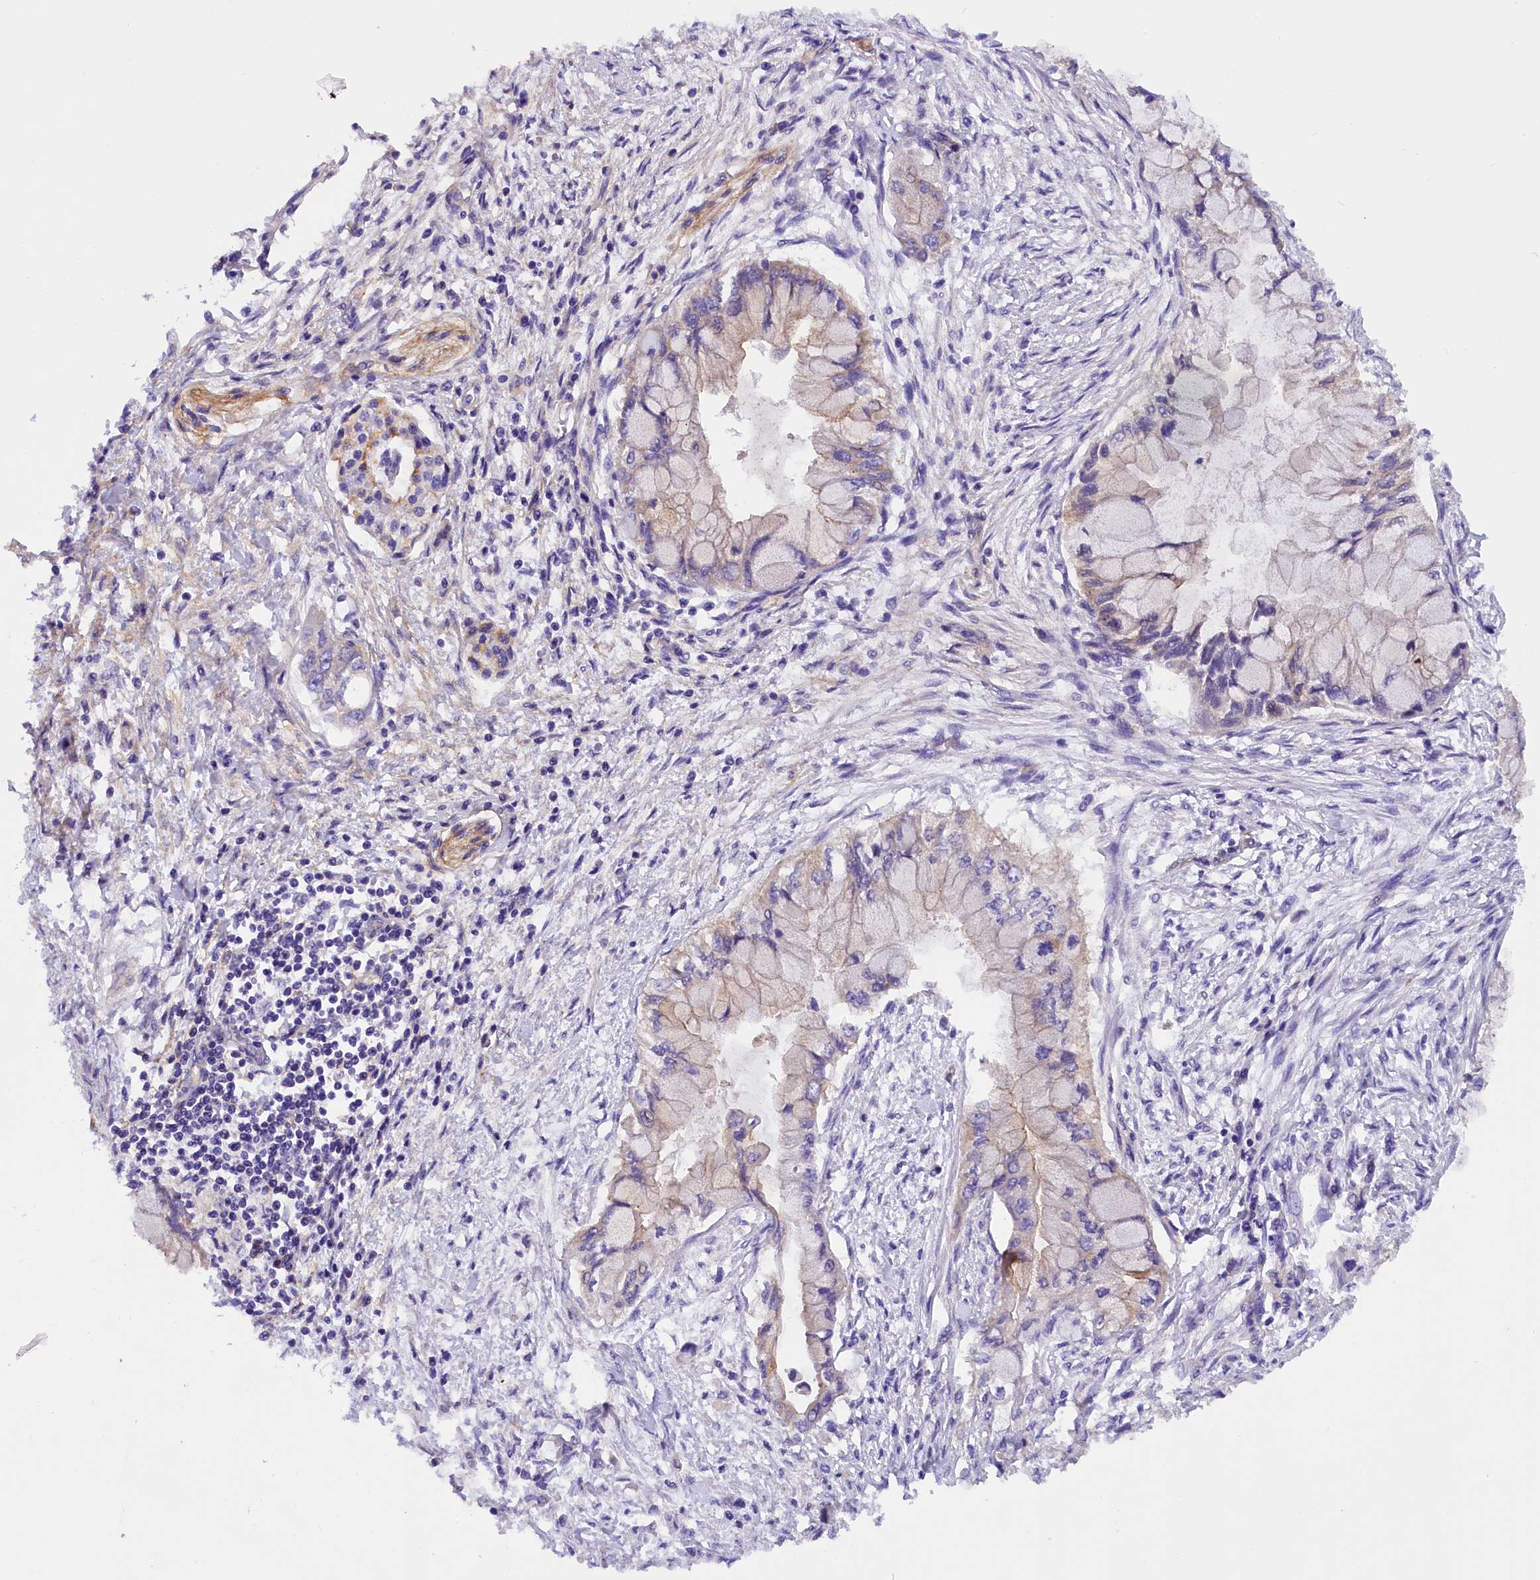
{"staining": {"intensity": "weak", "quantity": "<25%", "location": "cytoplasmic/membranous"}, "tissue": "pancreatic cancer", "cell_type": "Tumor cells", "image_type": "cancer", "snomed": [{"axis": "morphology", "description": "Adenocarcinoma, NOS"}, {"axis": "topography", "description": "Pancreas"}], "caption": "Immunohistochemical staining of adenocarcinoma (pancreatic) reveals no significant expression in tumor cells. (DAB (3,3'-diaminobenzidine) immunohistochemistry visualized using brightfield microscopy, high magnification).", "gene": "ERMARD", "patient": {"sex": "male", "age": 48}}